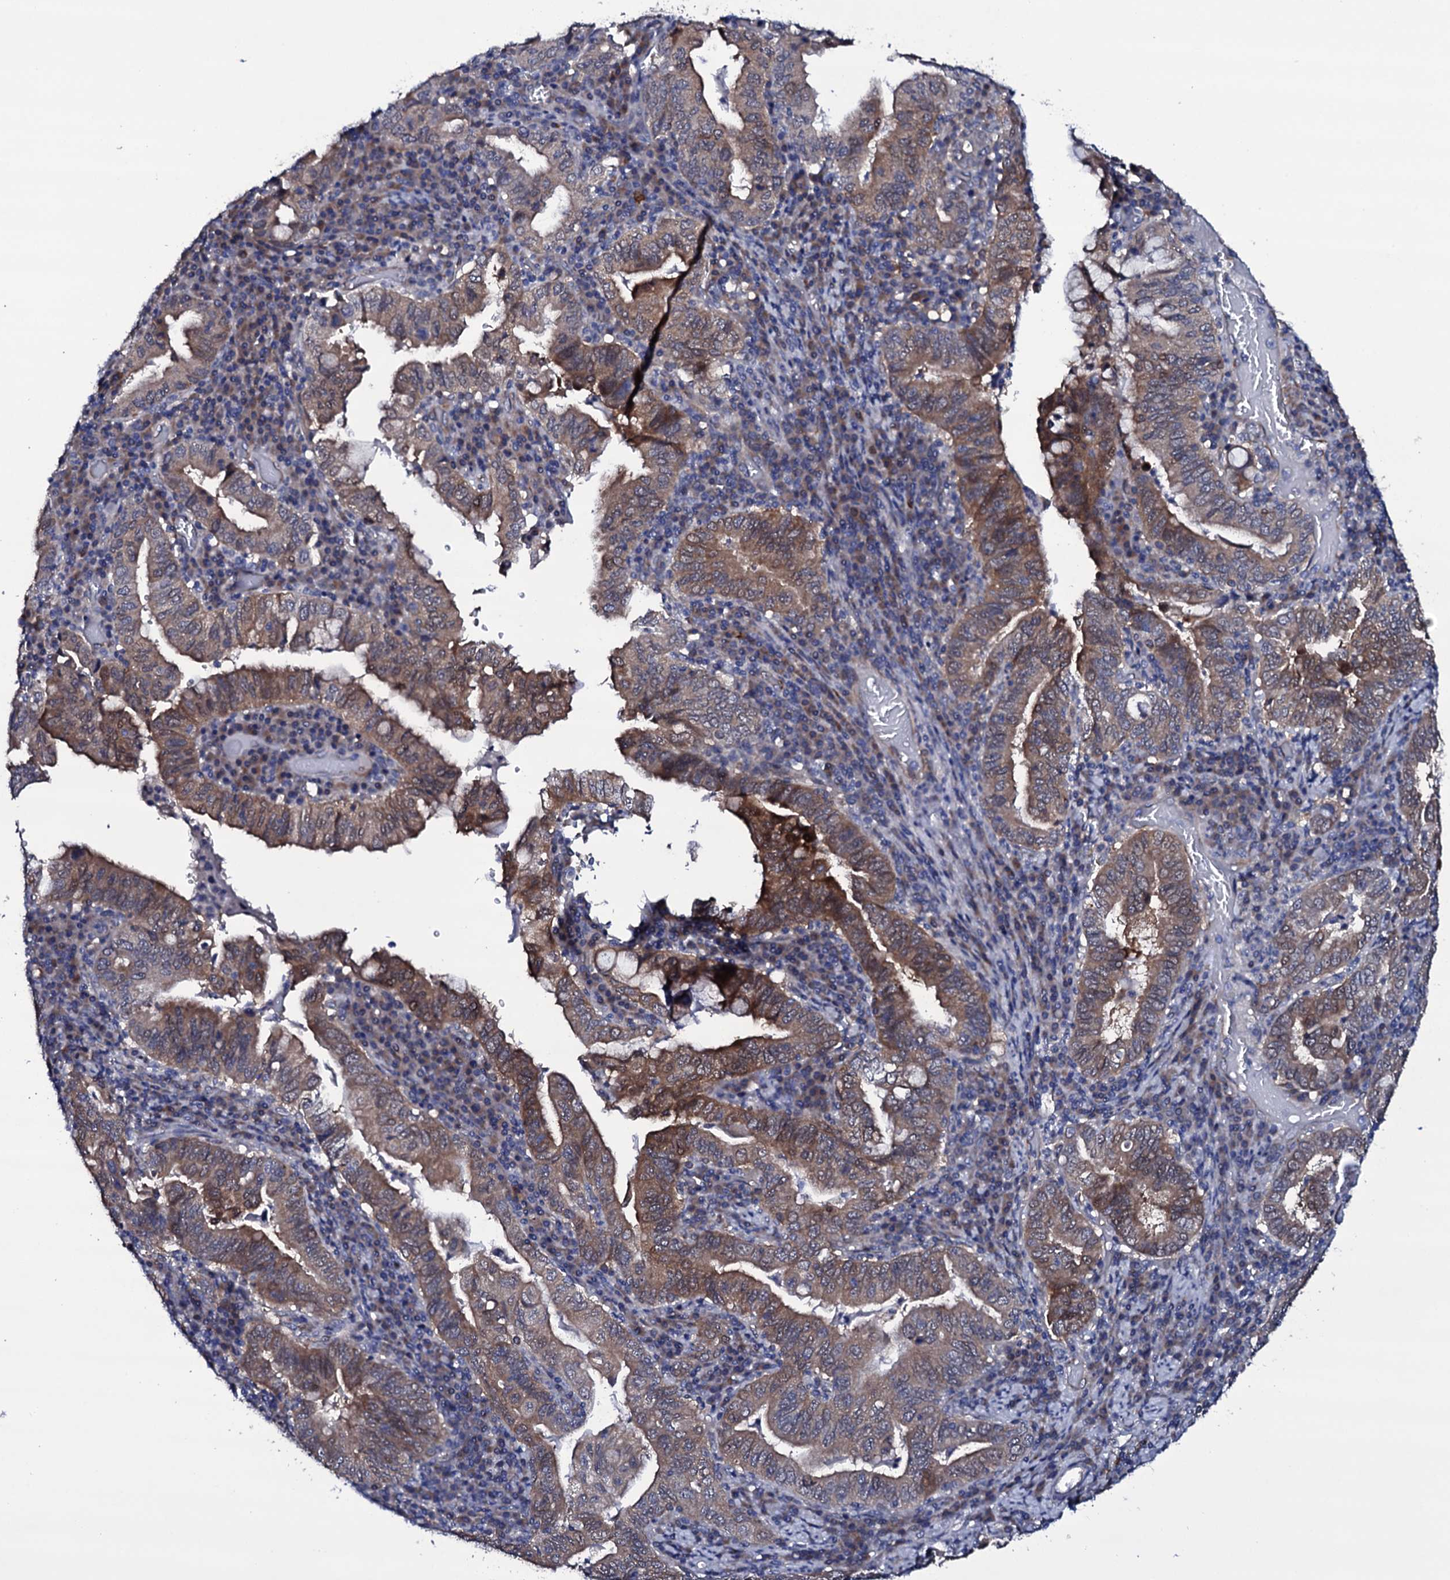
{"staining": {"intensity": "moderate", "quantity": "25%-75%", "location": "cytoplasmic/membranous"}, "tissue": "stomach cancer", "cell_type": "Tumor cells", "image_type": "cancer", "snomed": [{"axis": "morphology", "description": "Normal tissue, NOS"}, {"axis": "morphology", "description": "Adenocarcinoma, NOS"}, {"axis": "topography", "description": "Esophagus"}, {"axis": "topography", "description": "Stomach, upper"}, {"axis": "topography", "description": "Peripheral nerve tissue"}], "caption": "Immunohistochemistry (IHC) photomicrograph of stomach adenocarcinoma stained for a protein (brown), which exhibits medium levels of moderate cytoplasmic/membranous staining in approximately 25%-75% of tumor cells.", "gene": "BCL2L14", "patient": {"sex": "male", "age": 62}}